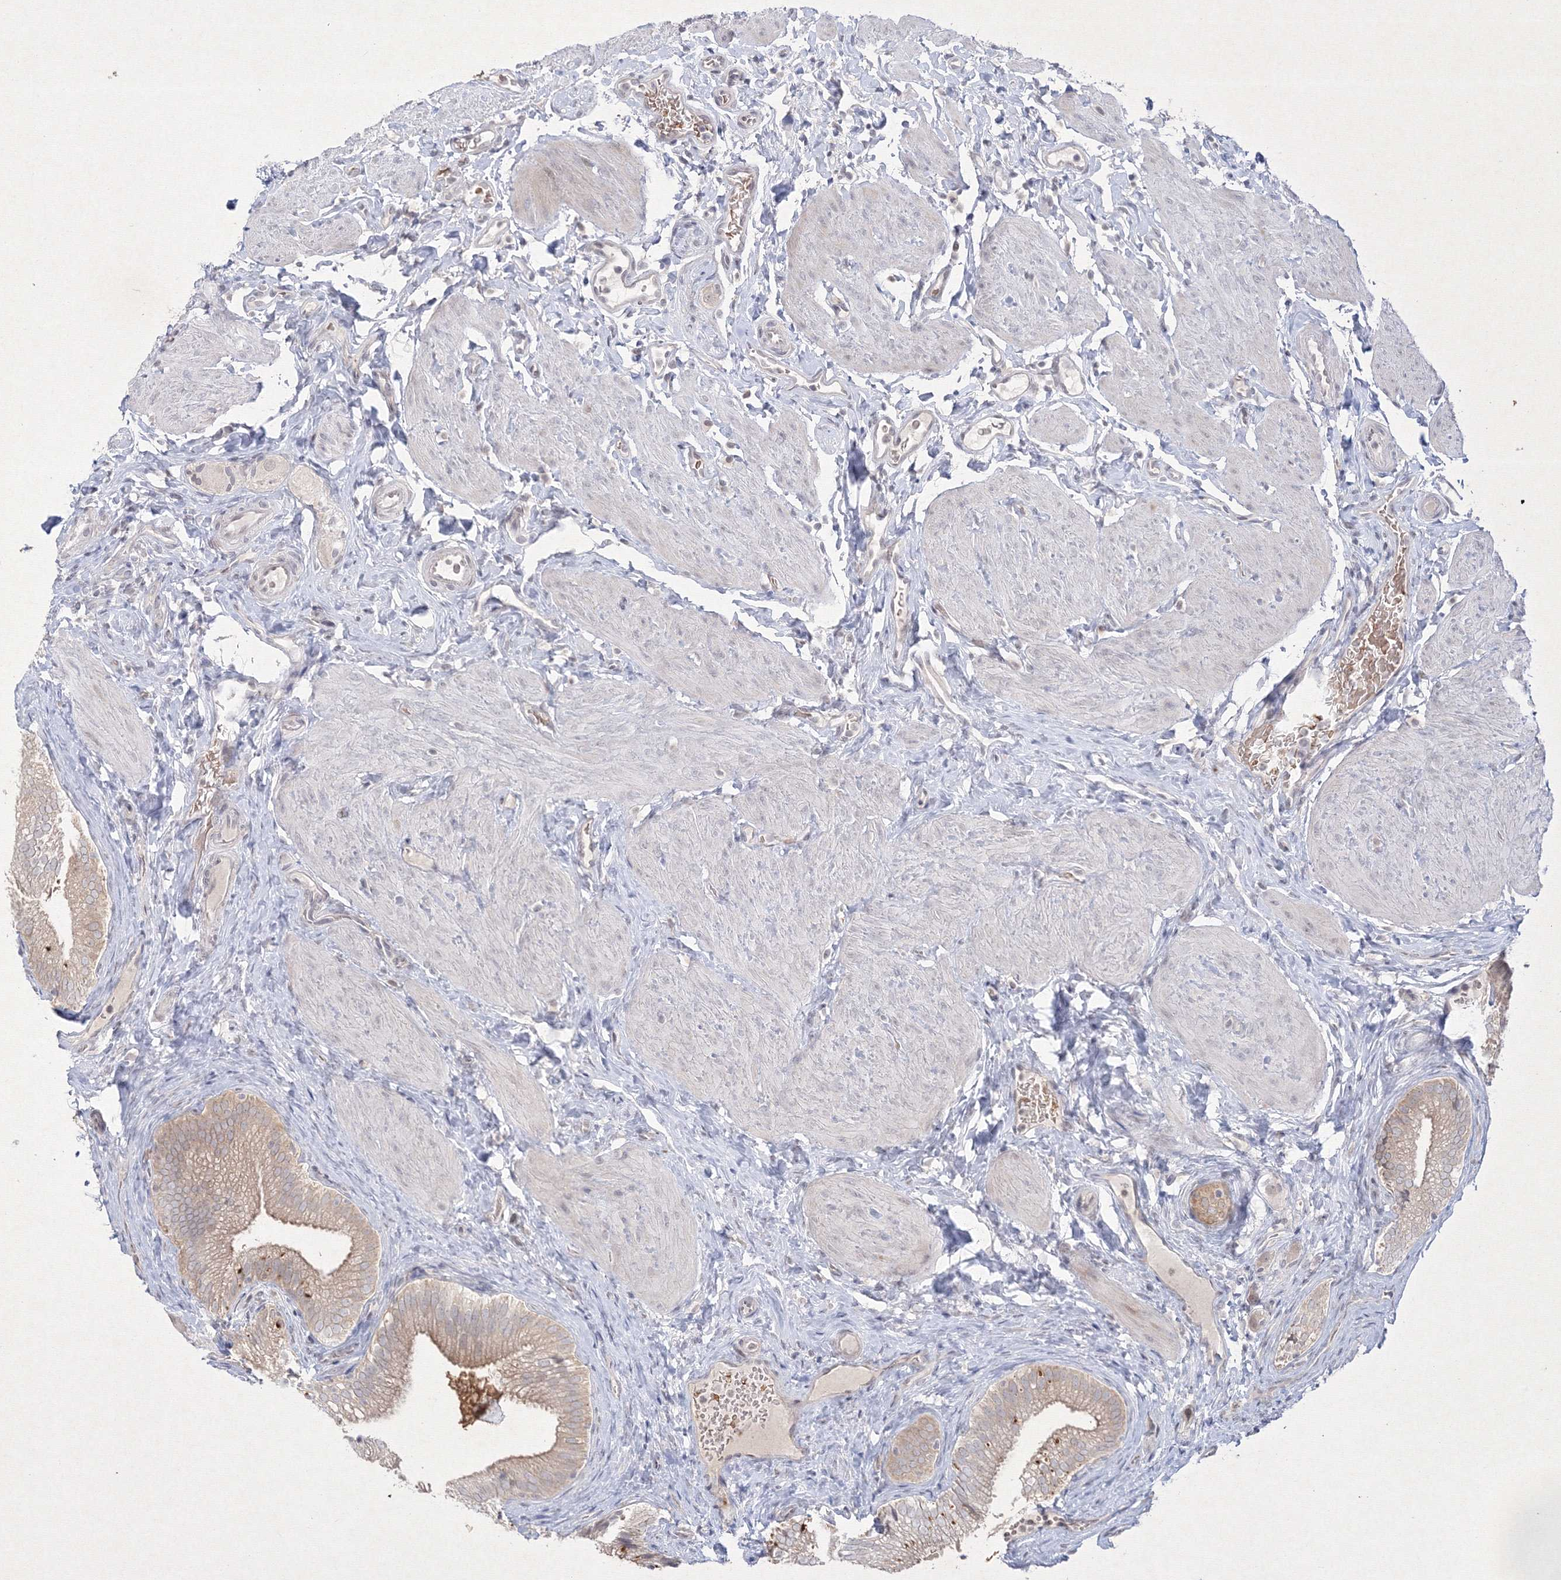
{"staining": {"intensity": "weak", "quantity": ">75%", "location": "cytoplasmic/membranous"}, "tissue": "gallbladder", "cell_type": "Glandular cells", "image_type": "normal", "snomed": [{"axis": "morphology", "description": "Normal tissue, NOS"}, {"axis": "topography", "description": "Gallbladder"}], "caption": "Glandular cells show weak cytoplasmic/membranous positivity in about >75% of cells in benign gallbladder.", "gene": "NXPE3", "patient": {"sex": "female", "age": 30}}